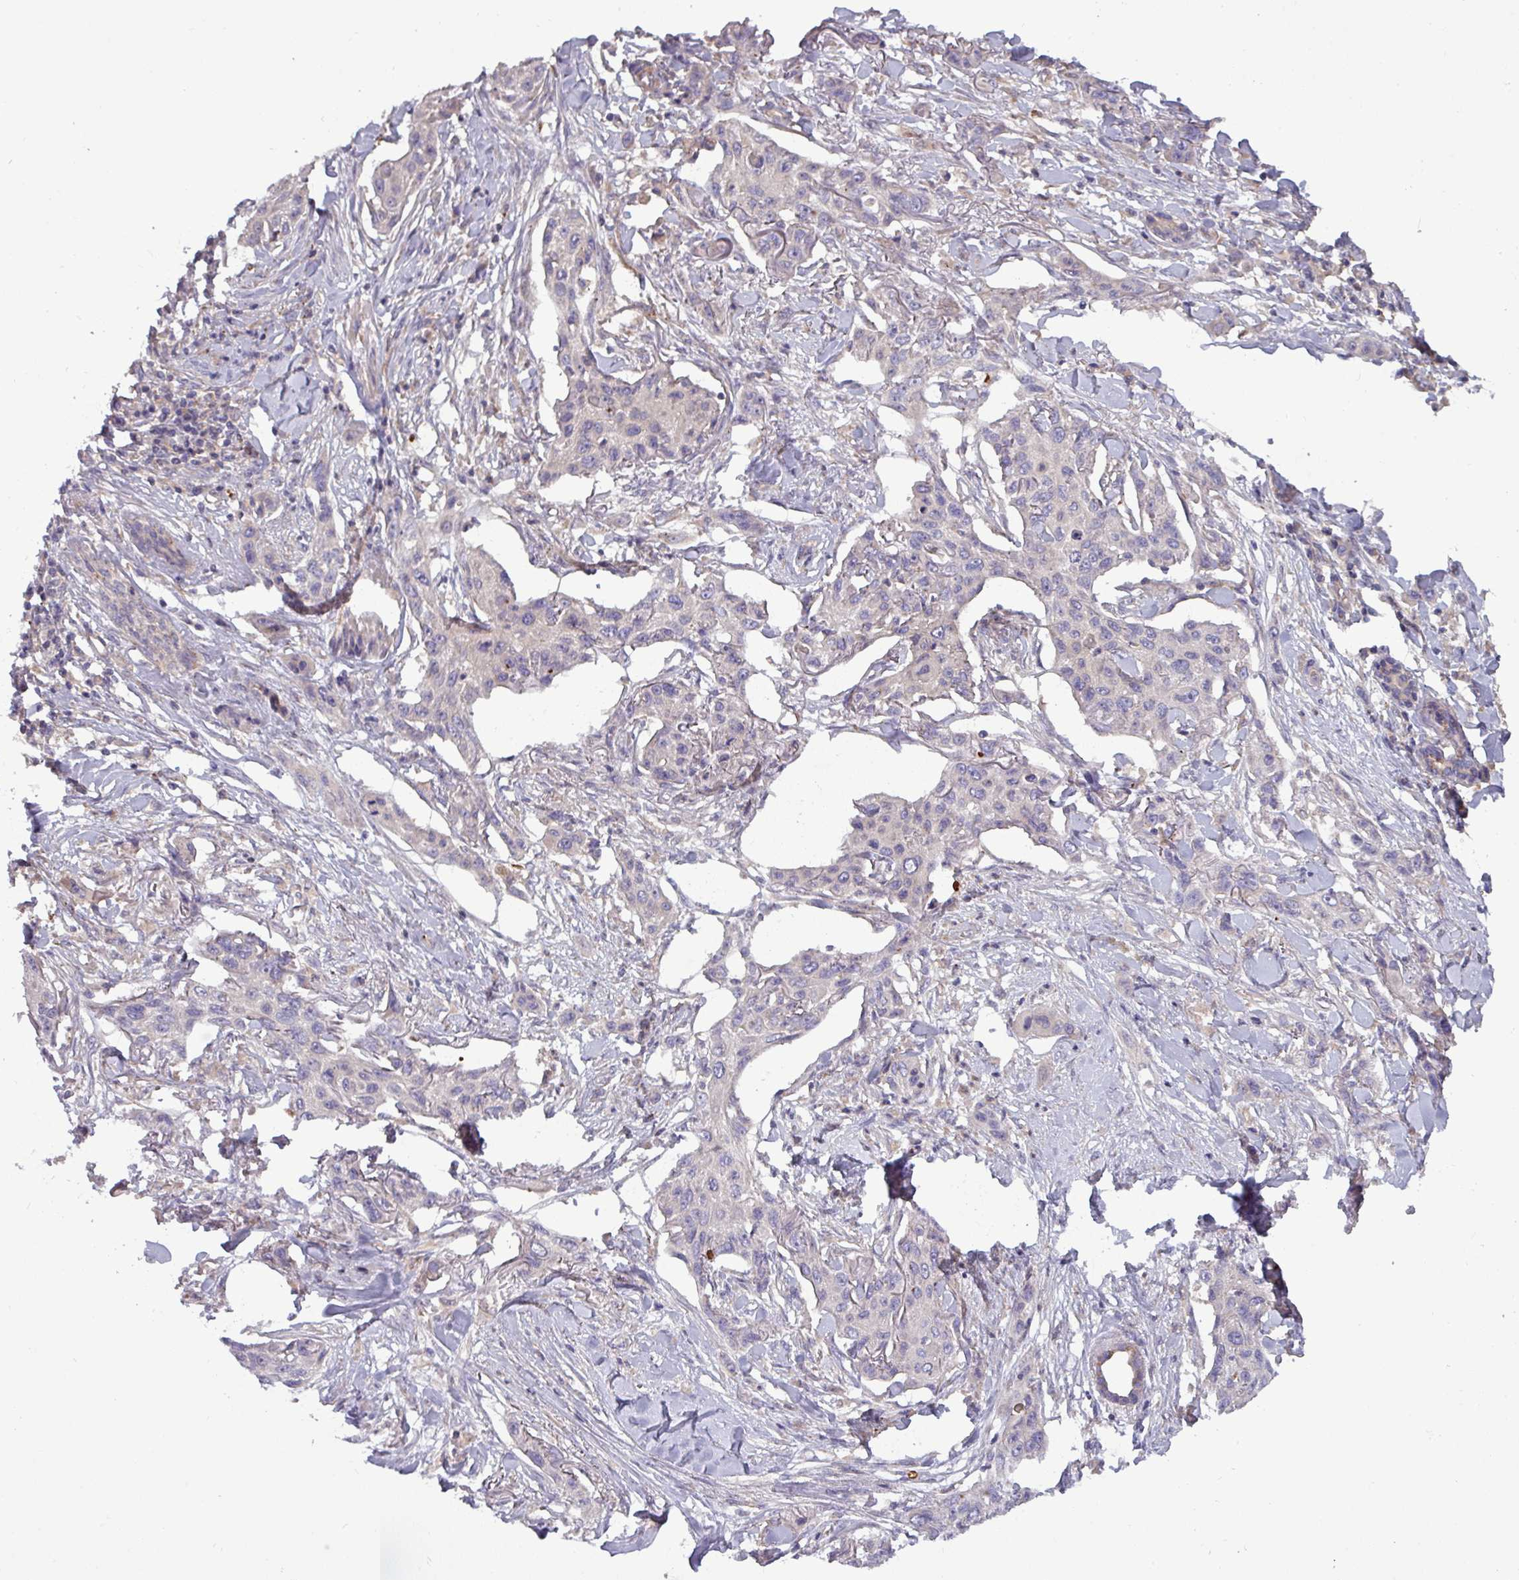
{"staining": {"intensity": "negative", "quantity": "none", "location": "none"}, "tissue": "skin cancer", "cell_type": "Tumor cells", "image_type": "cancer", "snomed": [{"axis": "morphology", "description": "Squamous cell carcinoma, NOS"}, {"axis": "topography", "description": "Skin"}], "caption": "Human skin cancer (squamous cell carcinoma) stained for a protein using immunohistochemistry (IHC) exhibits no expression in tumor cells.", "gene": "PLIN2", "patient": {"sex": "male", "age": 63}}